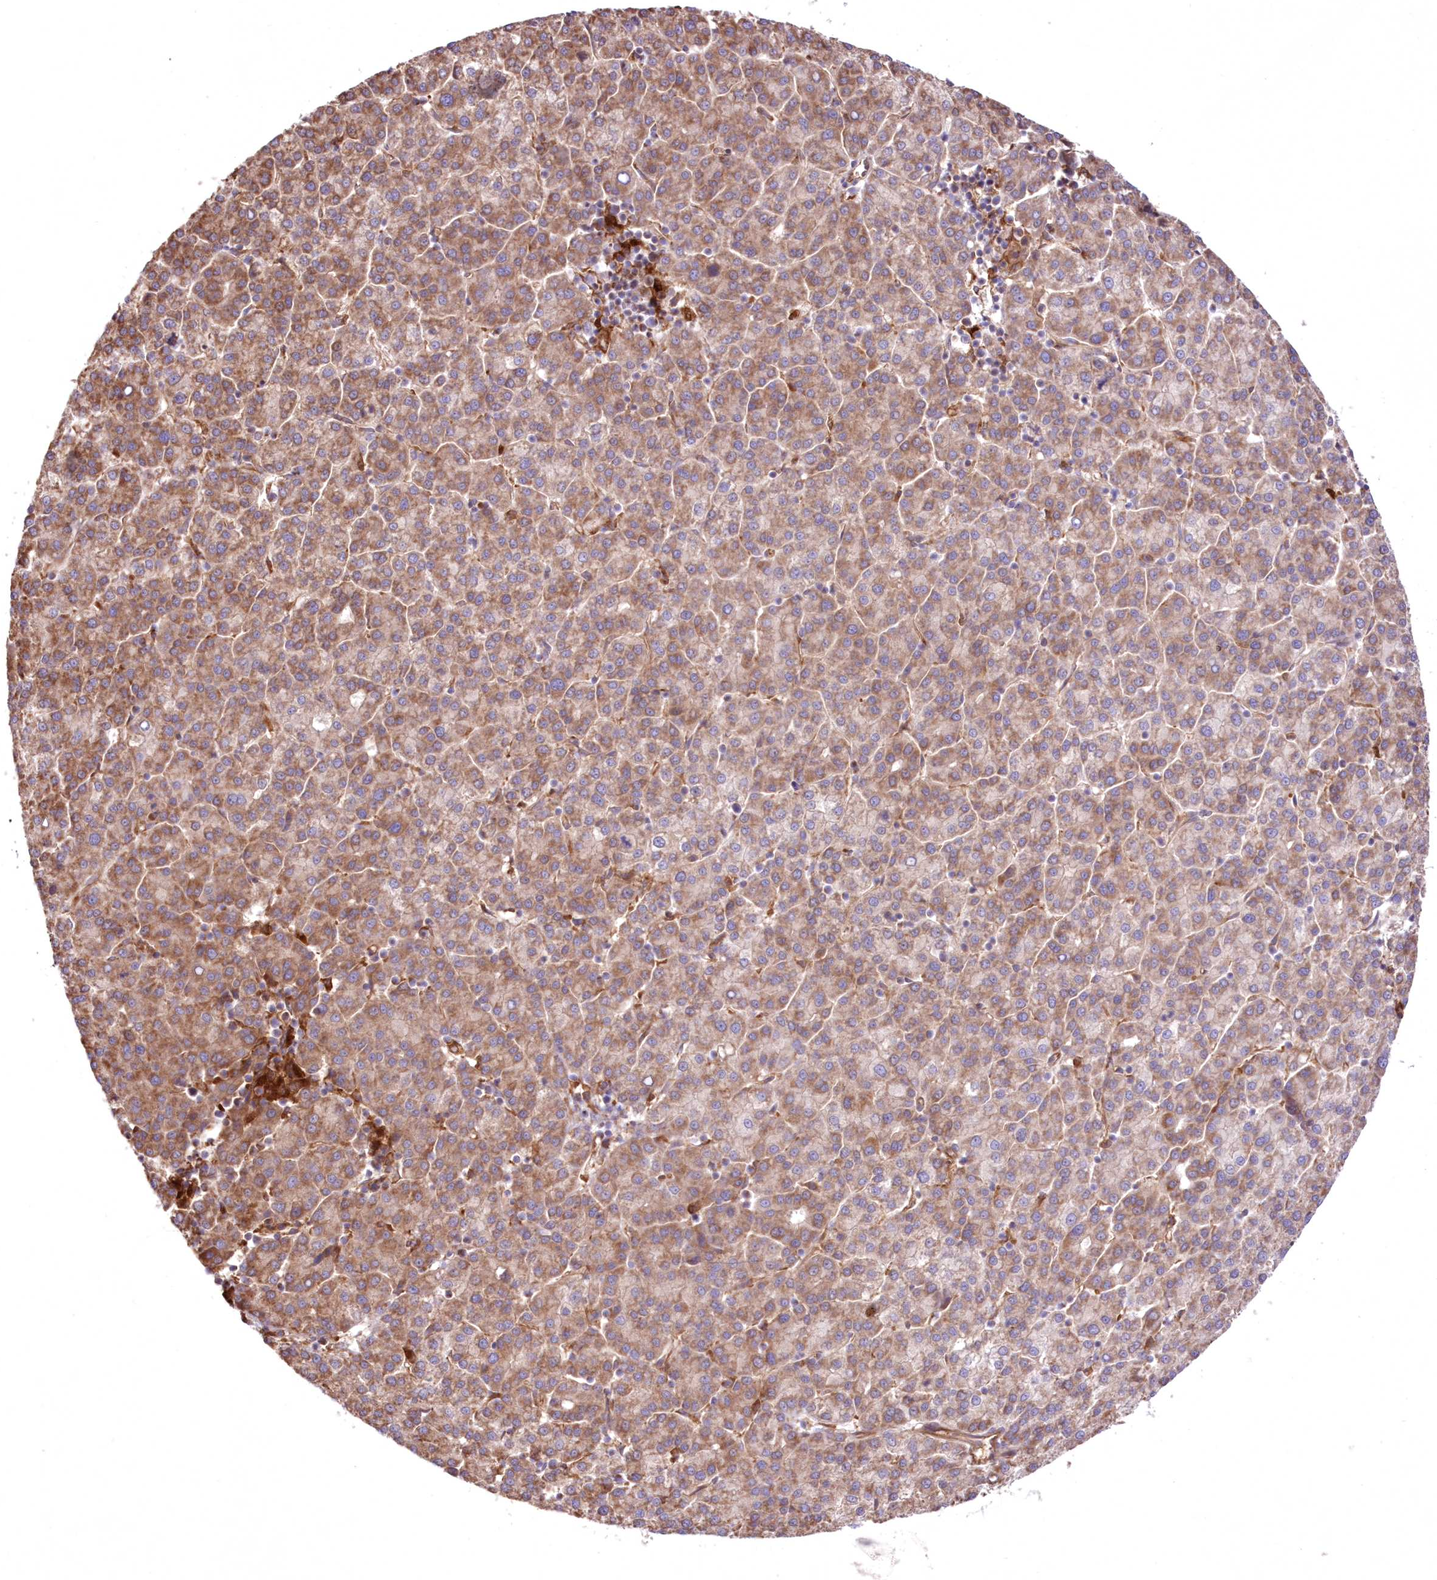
{"staining": {"intensity": "moderate", "quantity": ">75%", "location": "cytoplasmic/membranous"}, "tissue": "liver cancer", "cell_type": "Tumor cells", "image_type": "cancer", "snomed": [{"axis": "morphology", "description": "Carcinoma, Hepatocellular, NOS"}, {"axis": "topography", "description": "Liver"}], "caption": "Liver cancer tissue exhibits moderate cytoplasmic/membranous expression in approximately >75% of tumor cells", "gene": "FCHO2", "patient": {"sex": "female", "age": 58}}